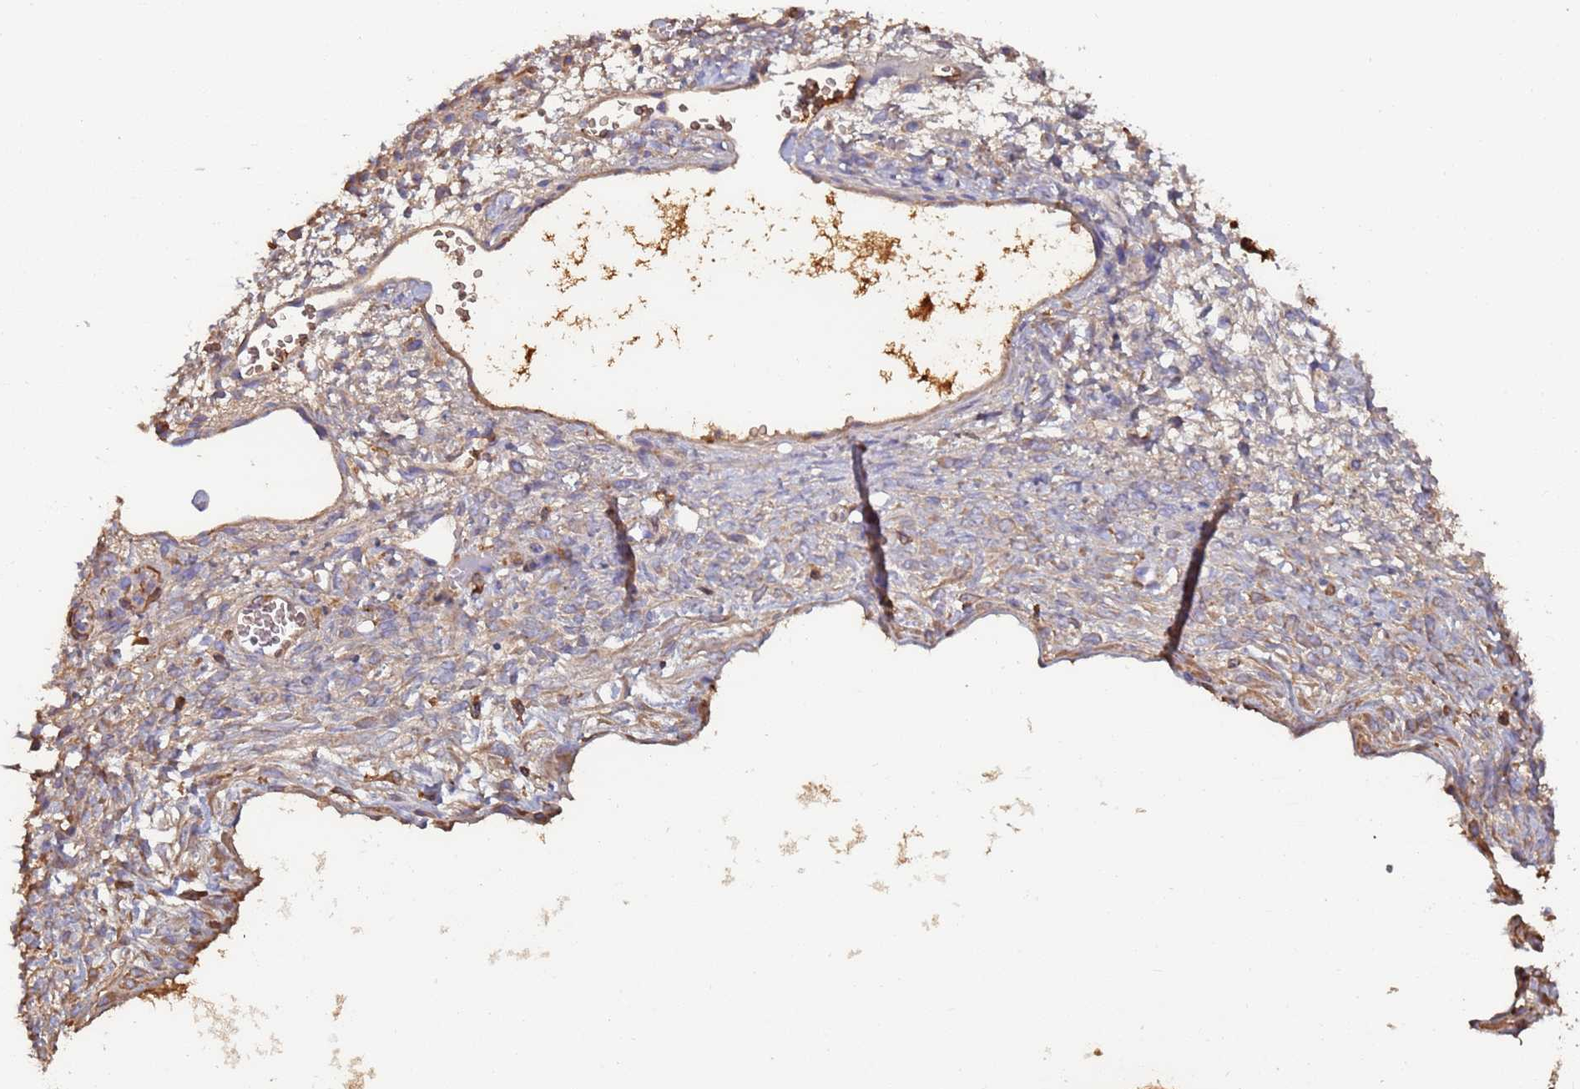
{"staining": {"intensity": "strong", "quantity": ">75%", "location": "cytoplasmic/membranous"}, "tissue": "ovarian cancer", "cell_type": "Tumor cells", "image_type": "cancer", "snomed": [{"axis": "morphology", "description": "Cystadenocarcinoma, mucinous, NOS"}, {"axis": "topography", "description": "Ovary"}], "caption": "An immunohistochemistry photomicrograph of neoplastic tissue is shown. Protein staining in brown highlights strong cytoplasmic/membranous positivity in ovarian mucinous cystadenocarcinoma within tumor cells. (DAB IHC, brown staining for protein, blue staining for nuclei).", "gene": "CYSLTR2", "patient": {"sex": "female", "age": 73}}